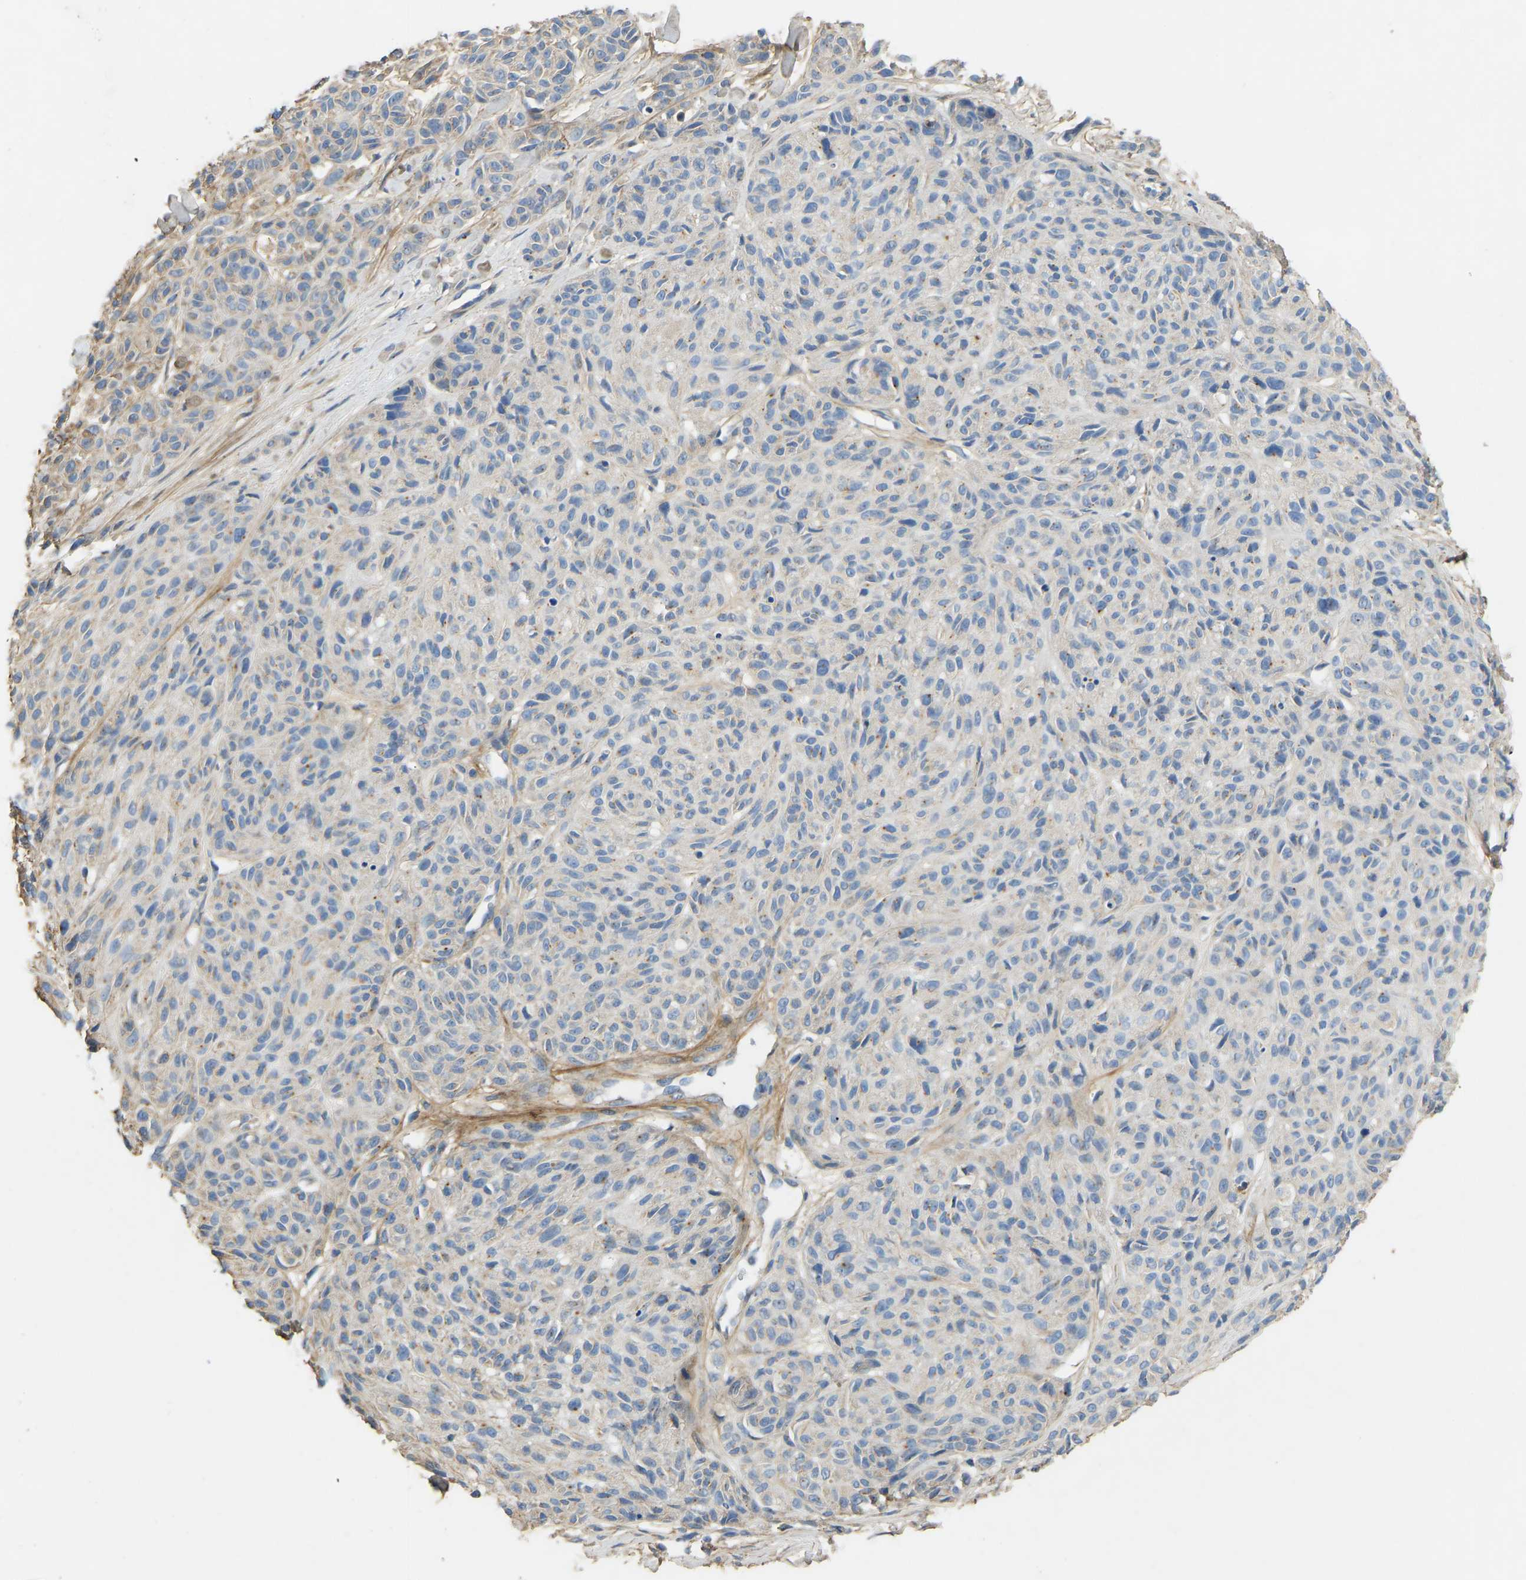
{"staining": {"intensity": "weak", "quantity": "<25%", "location": "cytoplasmic/membranous"}, "tissue": "melanoma", "cell_type": "Tumor cells", "image_type": "cancer", "snomed": [{"axis": "morphology", "description": "Malignant melanoma, NOS"}, {"axis": "topography", "description": "Skin"}], "caption": "Protein analysis of malignant melanoma displays no significant expression in tumor cells.", "gene": "TECTA", "patient": {"sex": "male", "age": 62}}